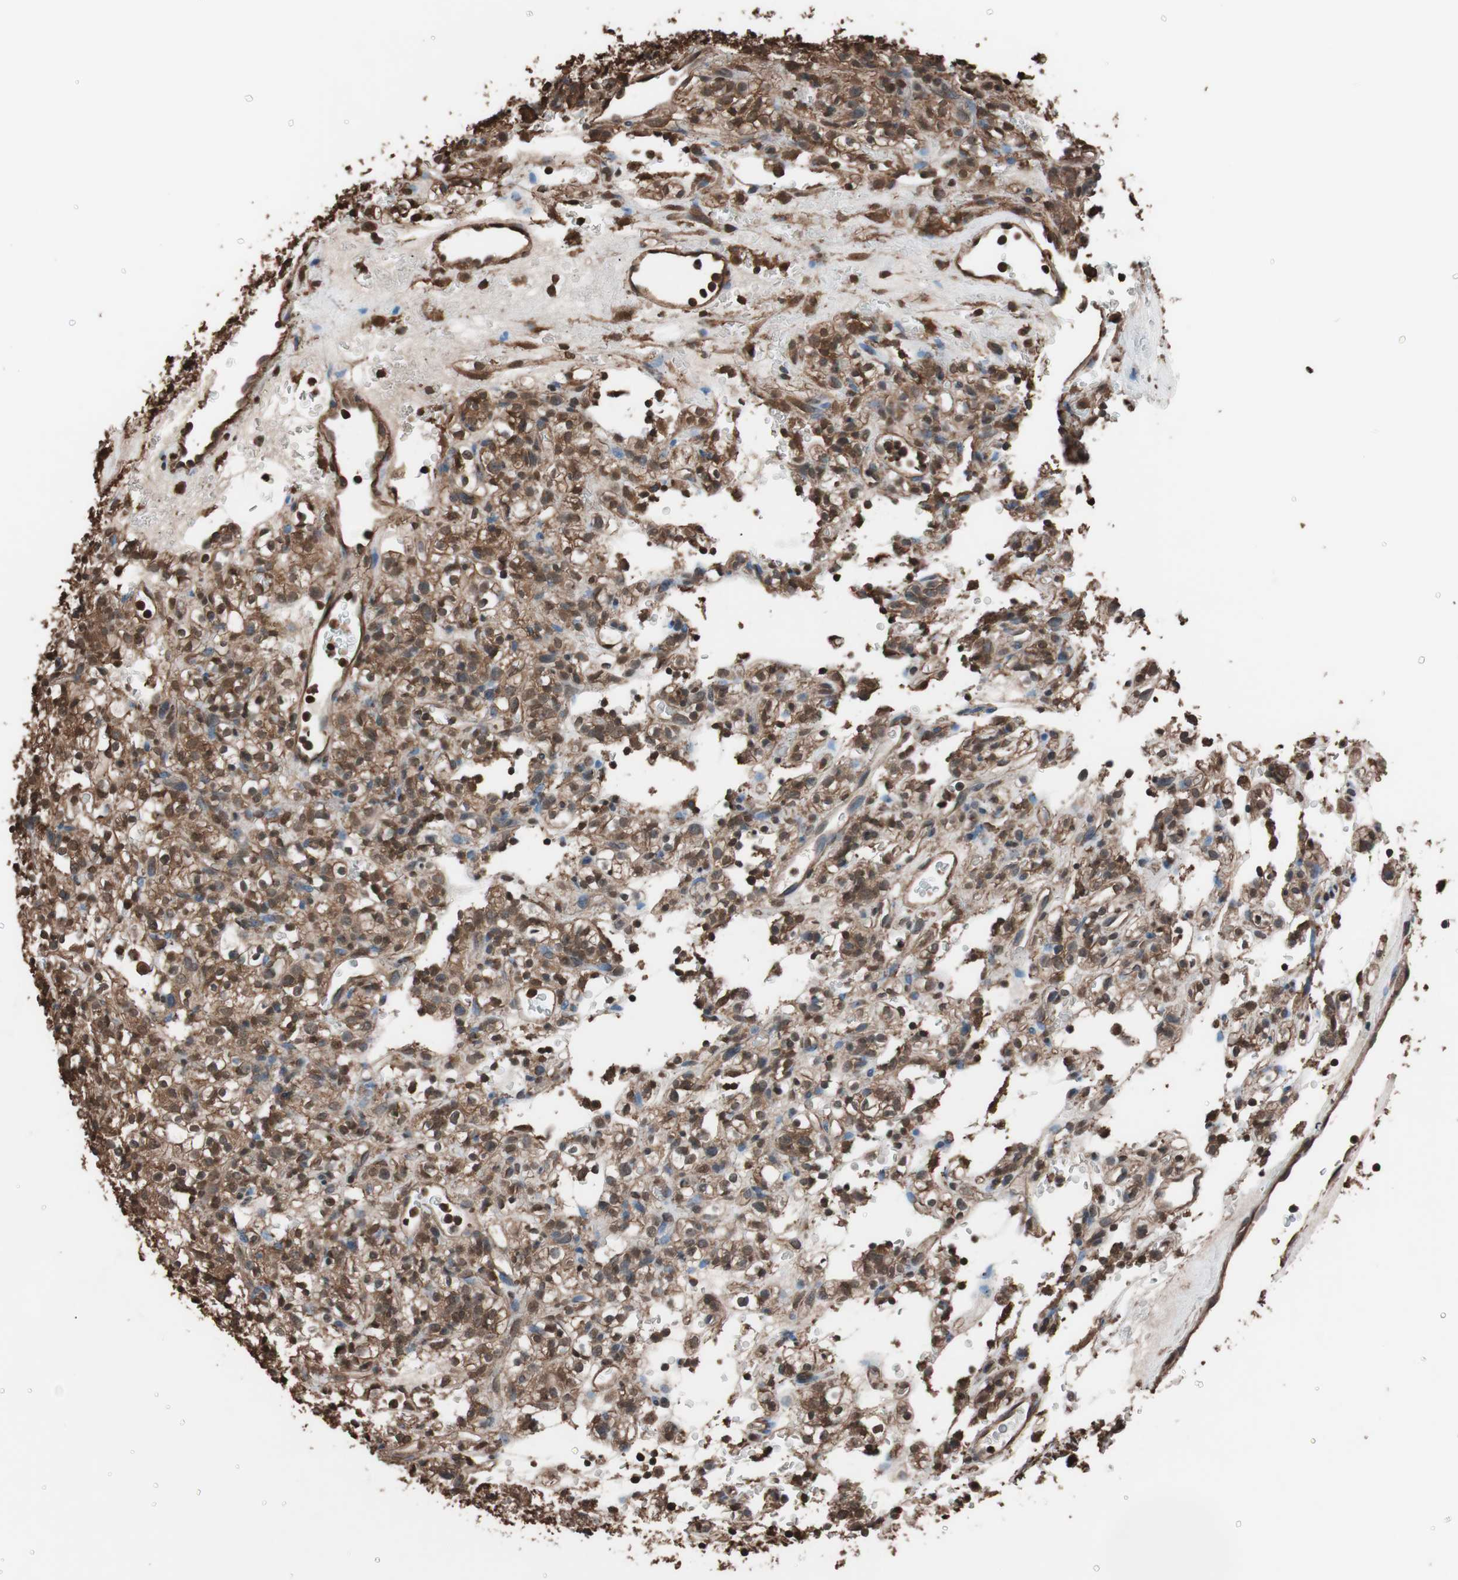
{"staining": {"intensity": "strong", "quantity": ">75%", "location": "cytoplasmic/membranous"}, "tissue": "renal cancer", "cell_type": "Tumor cells", "image_type": "cancer", "snomed": [{"axis": "morphology", "description": "Normal tissue, NOS"}, {"axis": "morphology", "description": "Adenocarcinoma, NOS"}, {"axis": "topography", "description": "Kidney"}], "caption": "Immunohistochemistry (IHC) image of neoplastic tissue: human renal adenocarcinoma stained using immunohistochemistry (IHC) reveals high levels of strong protein expression localized specifically in the cytoplasmic/membranous of tumor cells, appearing as a cytoplasmic/membranous brown color.", "gene": "CALM2", "patient": {"sex": "female", "age": 72}}